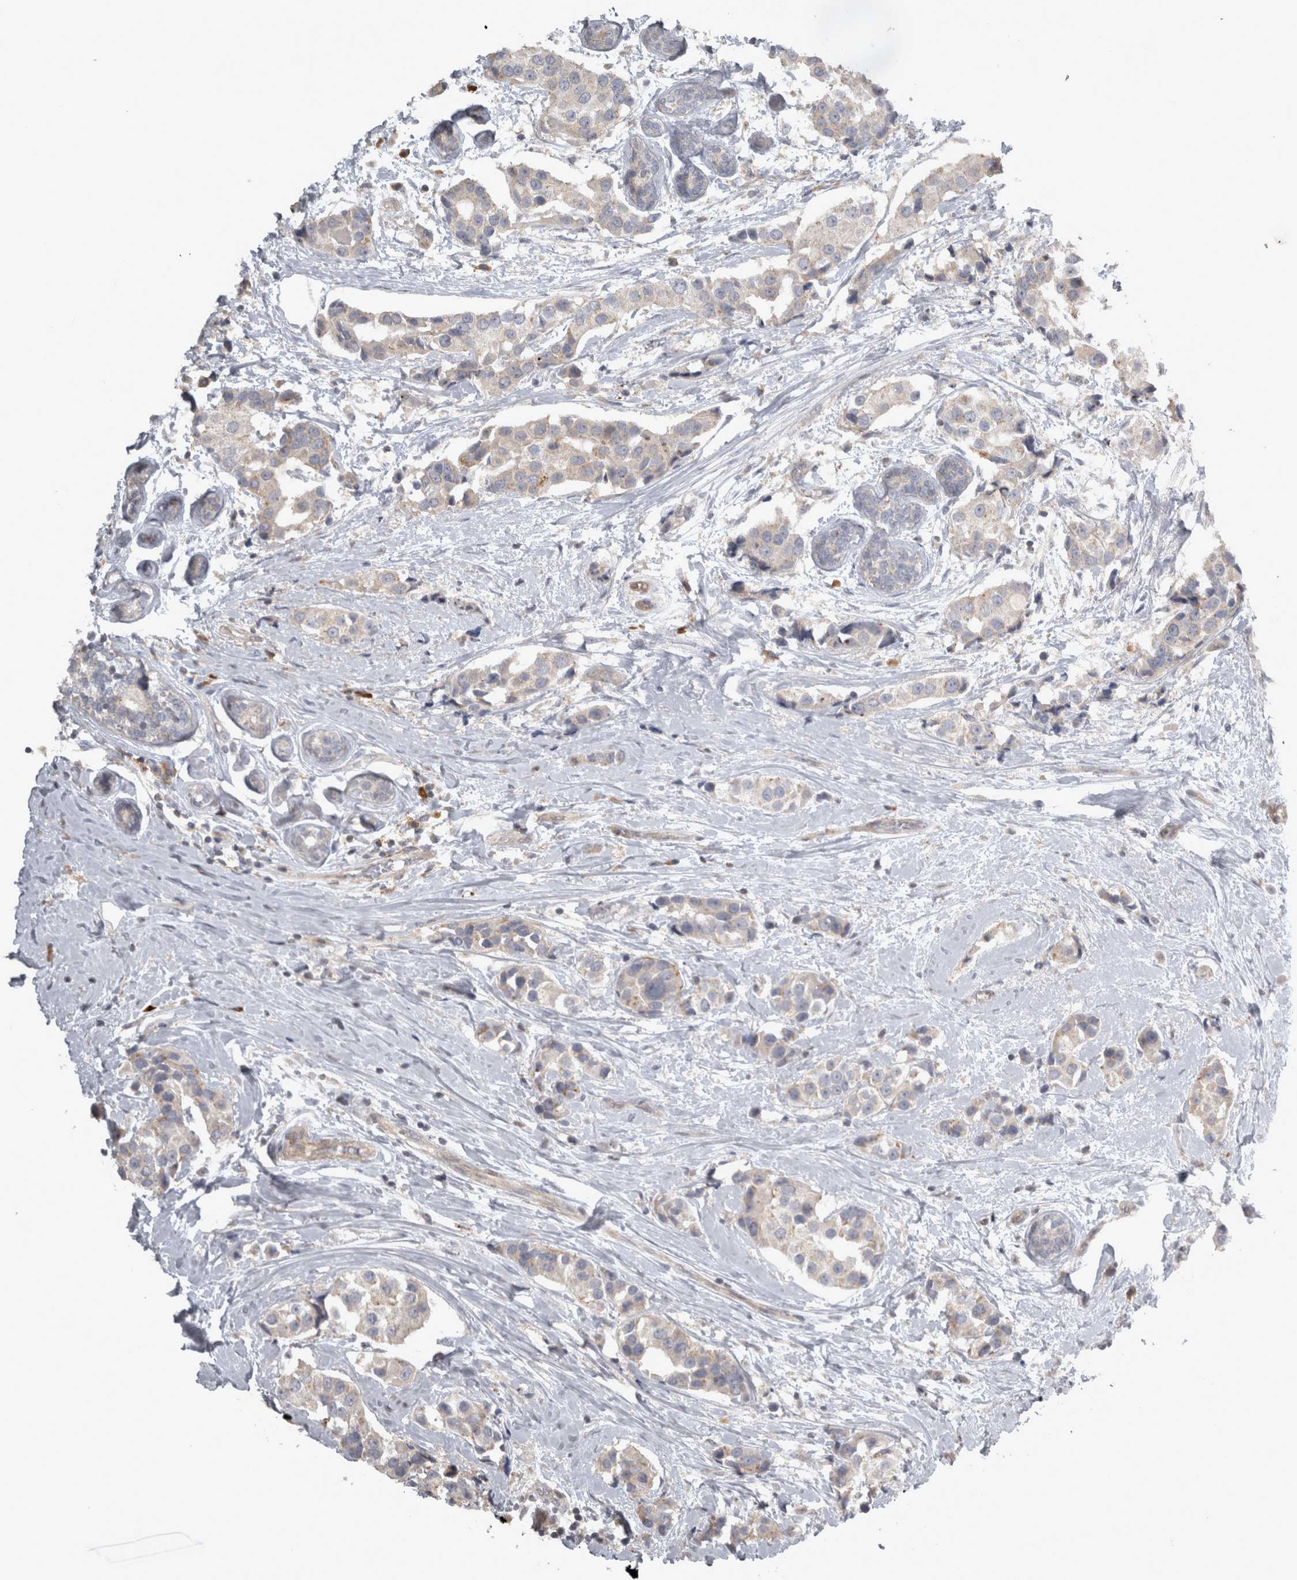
{"staining": {"intensity": "weak", "quantity": "25%-75%", "location": "cytoplasmic/membranous"}, "tissue": "breast cancer", "cell_type": "Tumor cells", "image_type": "cancer", "snomed": [{"axis": "morphology", "description": "Normal tissue, NOS"}, {"axis": "morphology", "description": "Duct carcinoma"}, {"axis": "topography", "description": "Breast"}], "caption": "Tumor cells reveal weak cytoplasmic/membranous positivity in approximately 25%-75% of cells in breast cancer (infiltrating ductal carcinoma). Nuclei are stained in blue.", "gene": "SLCO5A1", "patient": {"sex": "female", "age": 39}}